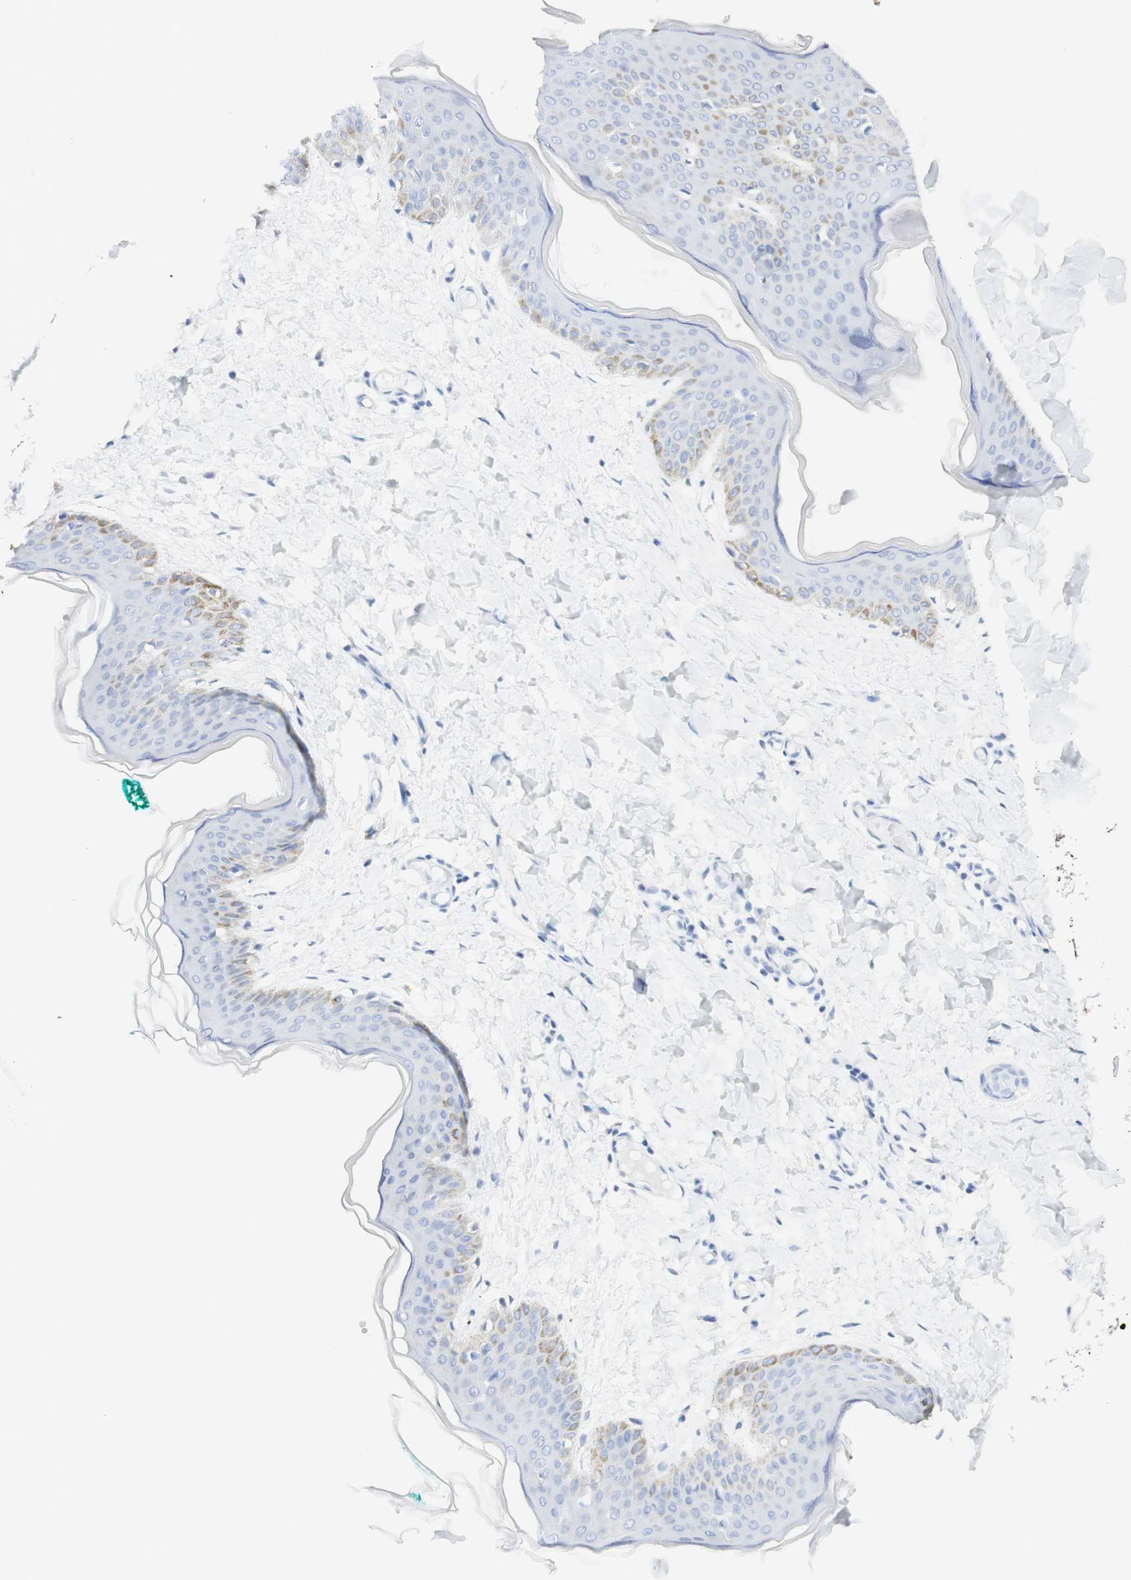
{"staining": {"intensity": "negative", "quantity": "none", "location": "none"}, "tissue": "skin", "cell_type": "Fibroblasts", "image_type": "normal", "snomed": [{"axis": "morphology", "description": "Normal tissue, NOS"}, {"axis": "topography", "description": "Skin"}], "caption": "Skin was stained to show a protein in brown. There is no significant expression in fibroblasts. Brightfield microscopy of immunohistochemistry stained with DAB (3,3'-diaminobenzidine) (brown) and hematoxylin (blue), captured at high magnification.", "gene": "TPO", "patient": {"sex": "female", "age": 17}}